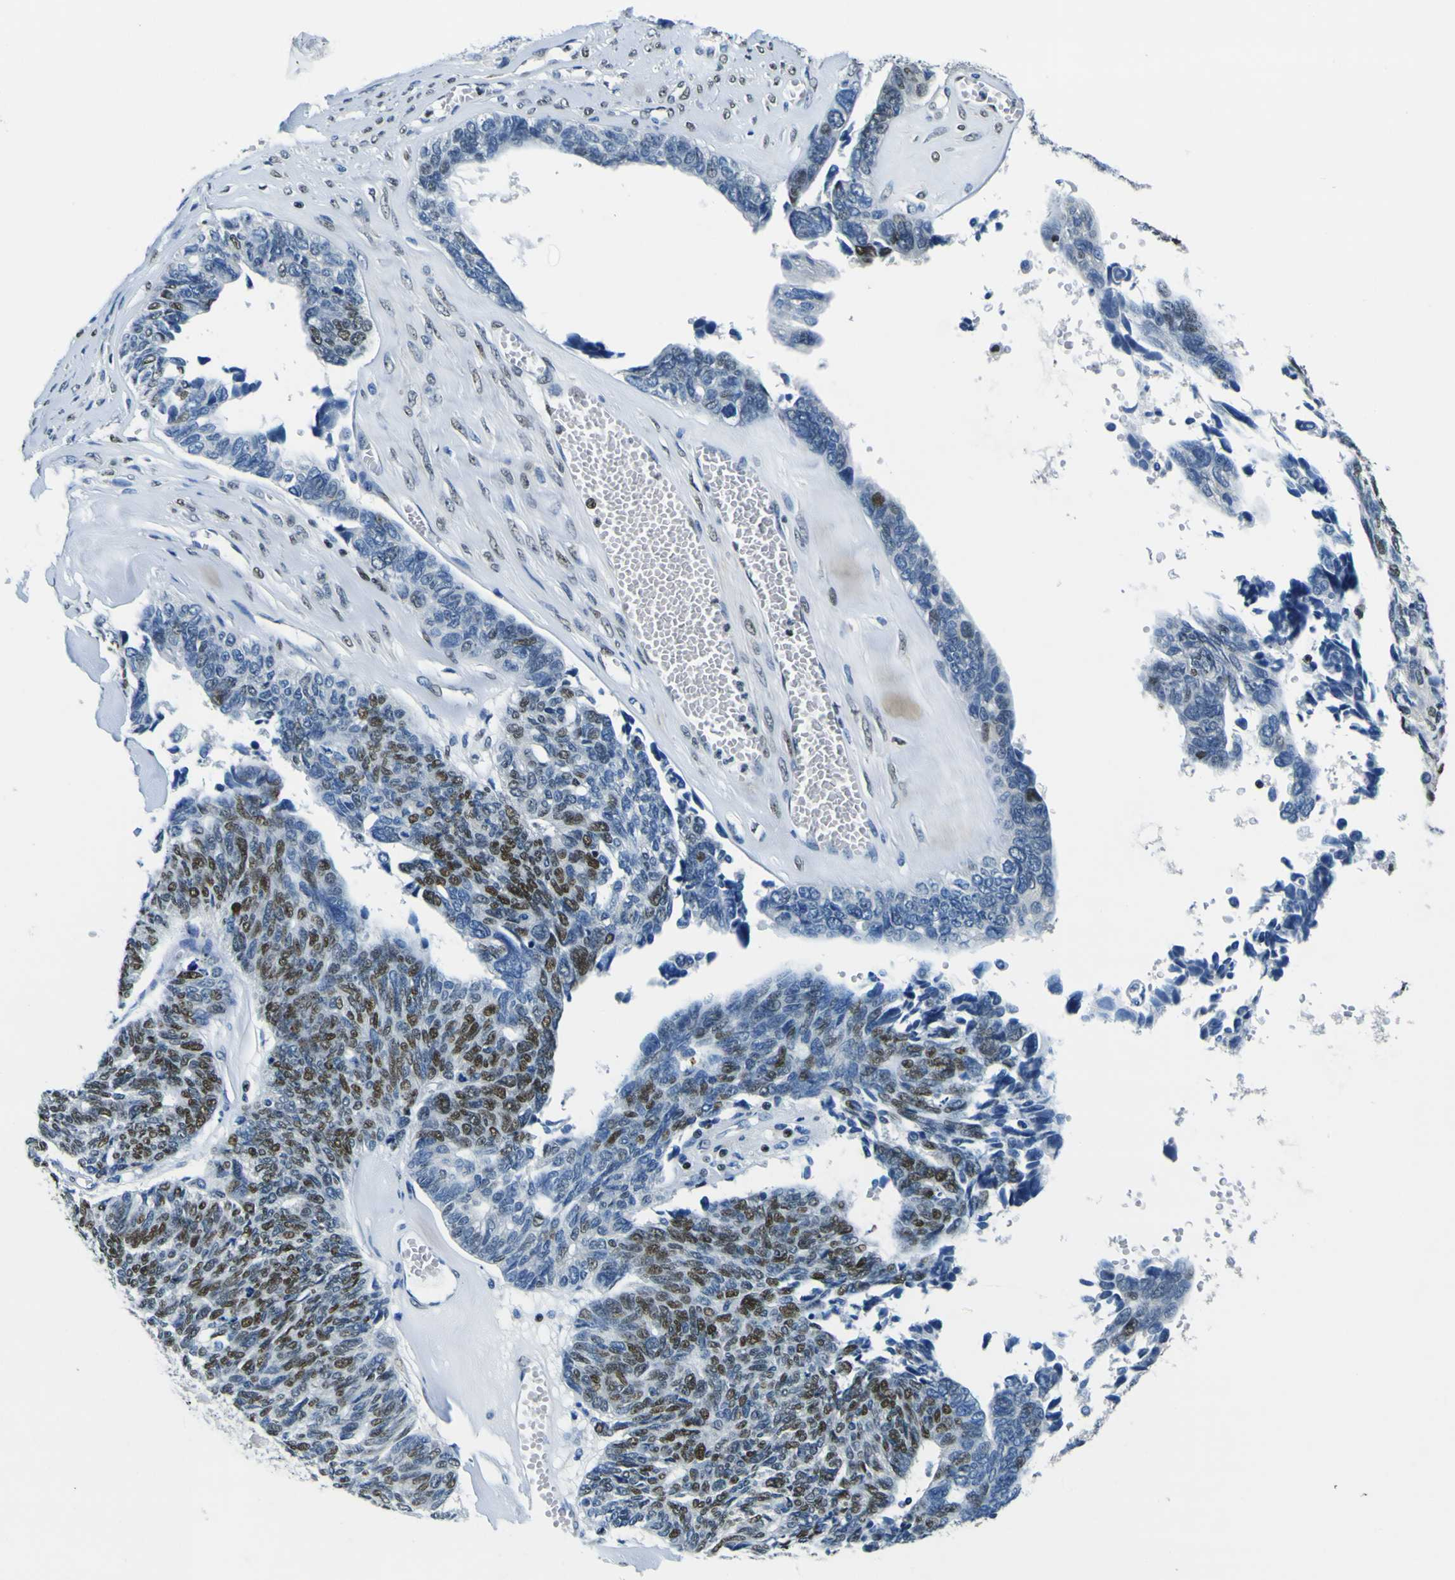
{"staining": {"intensity": "strong", "quantity": "25%-75%", "location": "nuclear"}, "tissue": "ovarian cancer", "cell_type": "Tumor cells", "image_type": "cancer", "snomed": [{"axis": "morphology", "description": "Cystadenocarcinoma, serous, NOS"}, {"axis": "topography", "description": "Ovary"}], "caption": "Tumor cells exhibit high levels of strong nuclear expression in approximately 25%-75% of cells in ovarian cancer (serous cystadenocarcinoma). The protein of interest is shown in brown color, while the nuclei are stained blue.", "gene": "SP1", "patient": {"sex": "female", "age": 79}}